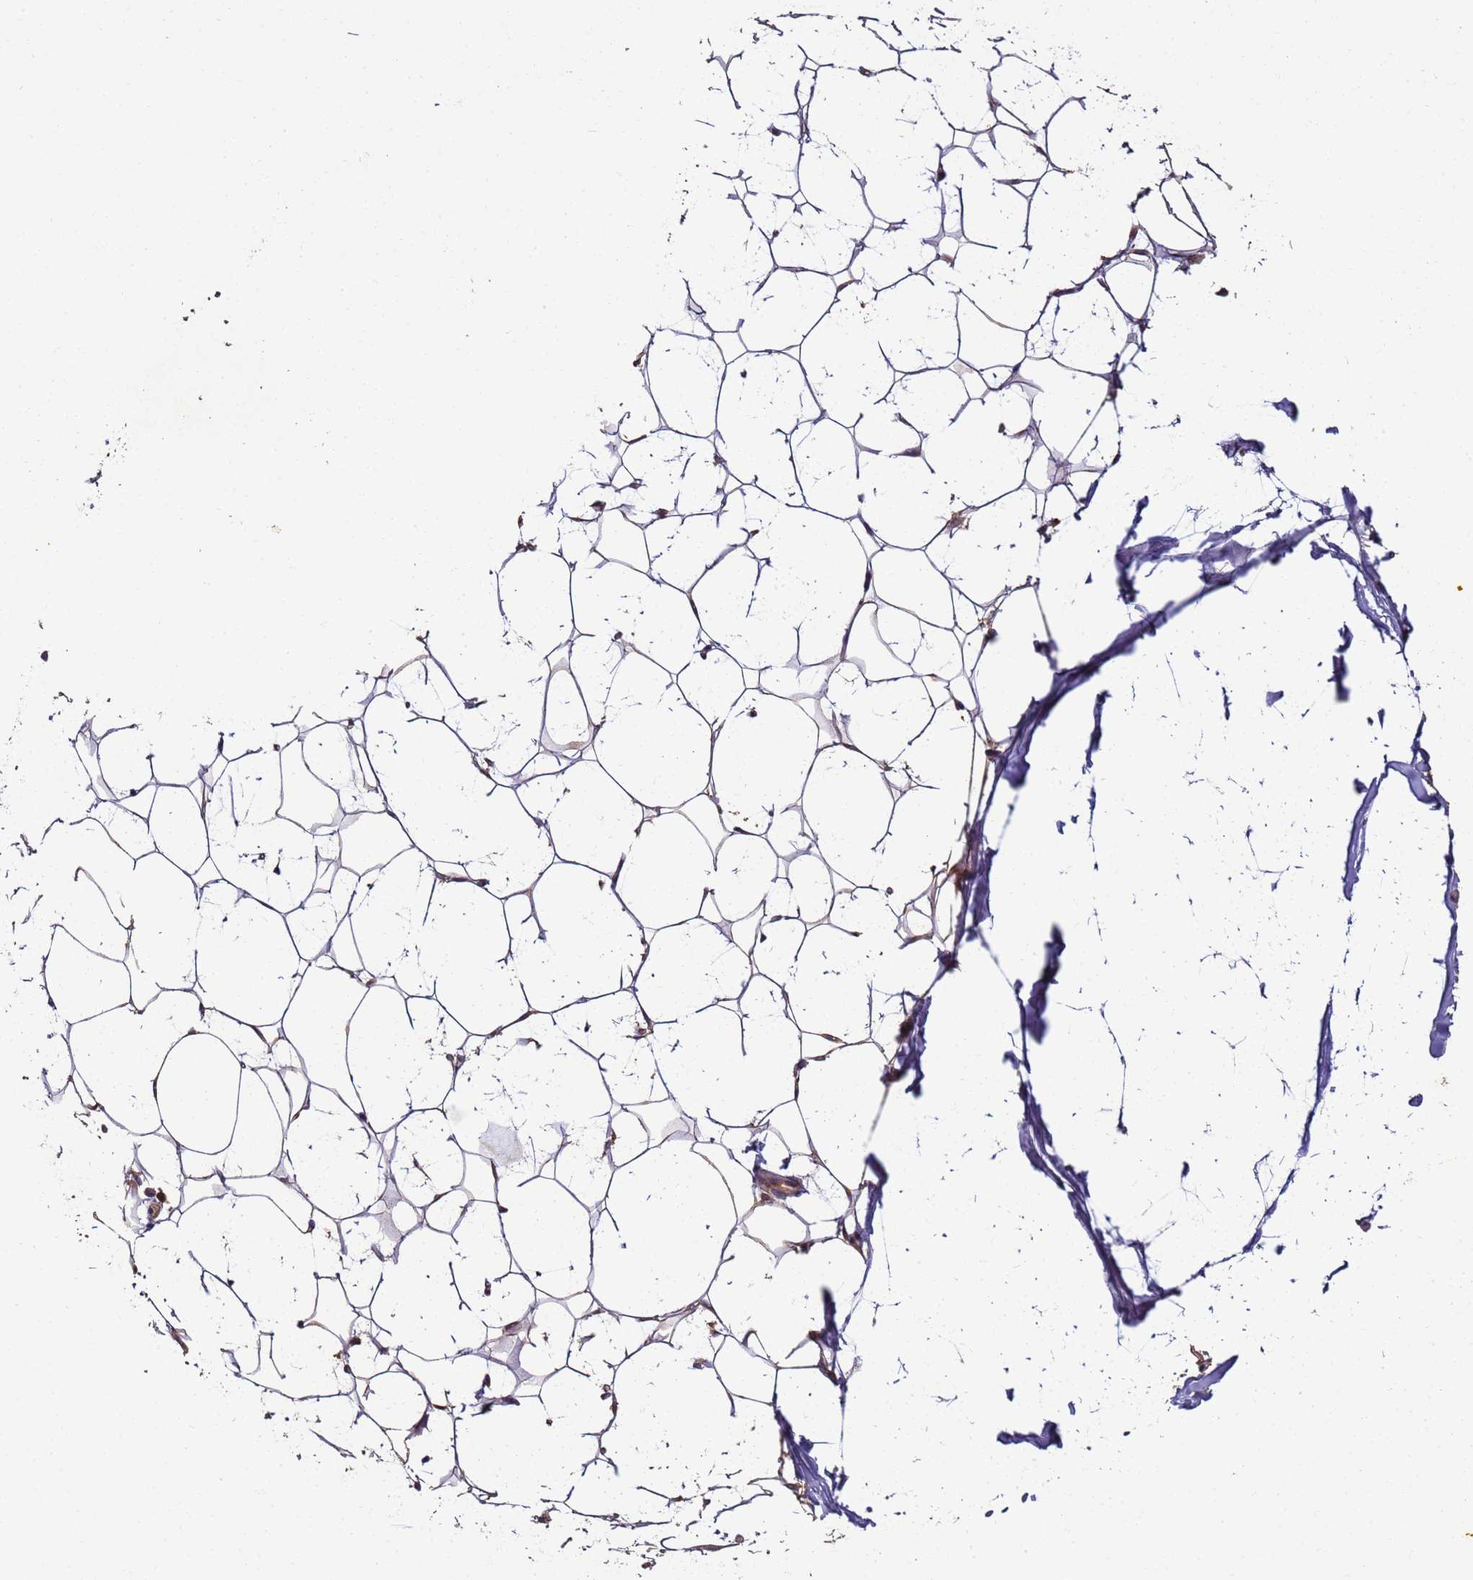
{"staining": {"intensity": "moderate", "quantity": "25%-75%", "location": "cytoplasmic/membranous"}, "tissue": "adipose tissue", "cell_type": "Adipocytes", "image_type": "normal", "snomed": [{"axis": "morphology", "description": "Normal tissue, NOS"}, {"axis": "topography", "description": "Breast"}], "caption": "Immunohistochemical staining of benign adipose tissue exhibits medium levels of moderate cytoplasmic/membranous positivity in about 25%-75% of adipocytes.", "gene": "TIGAR", "patient": {"sex": "female", "age": 26}}